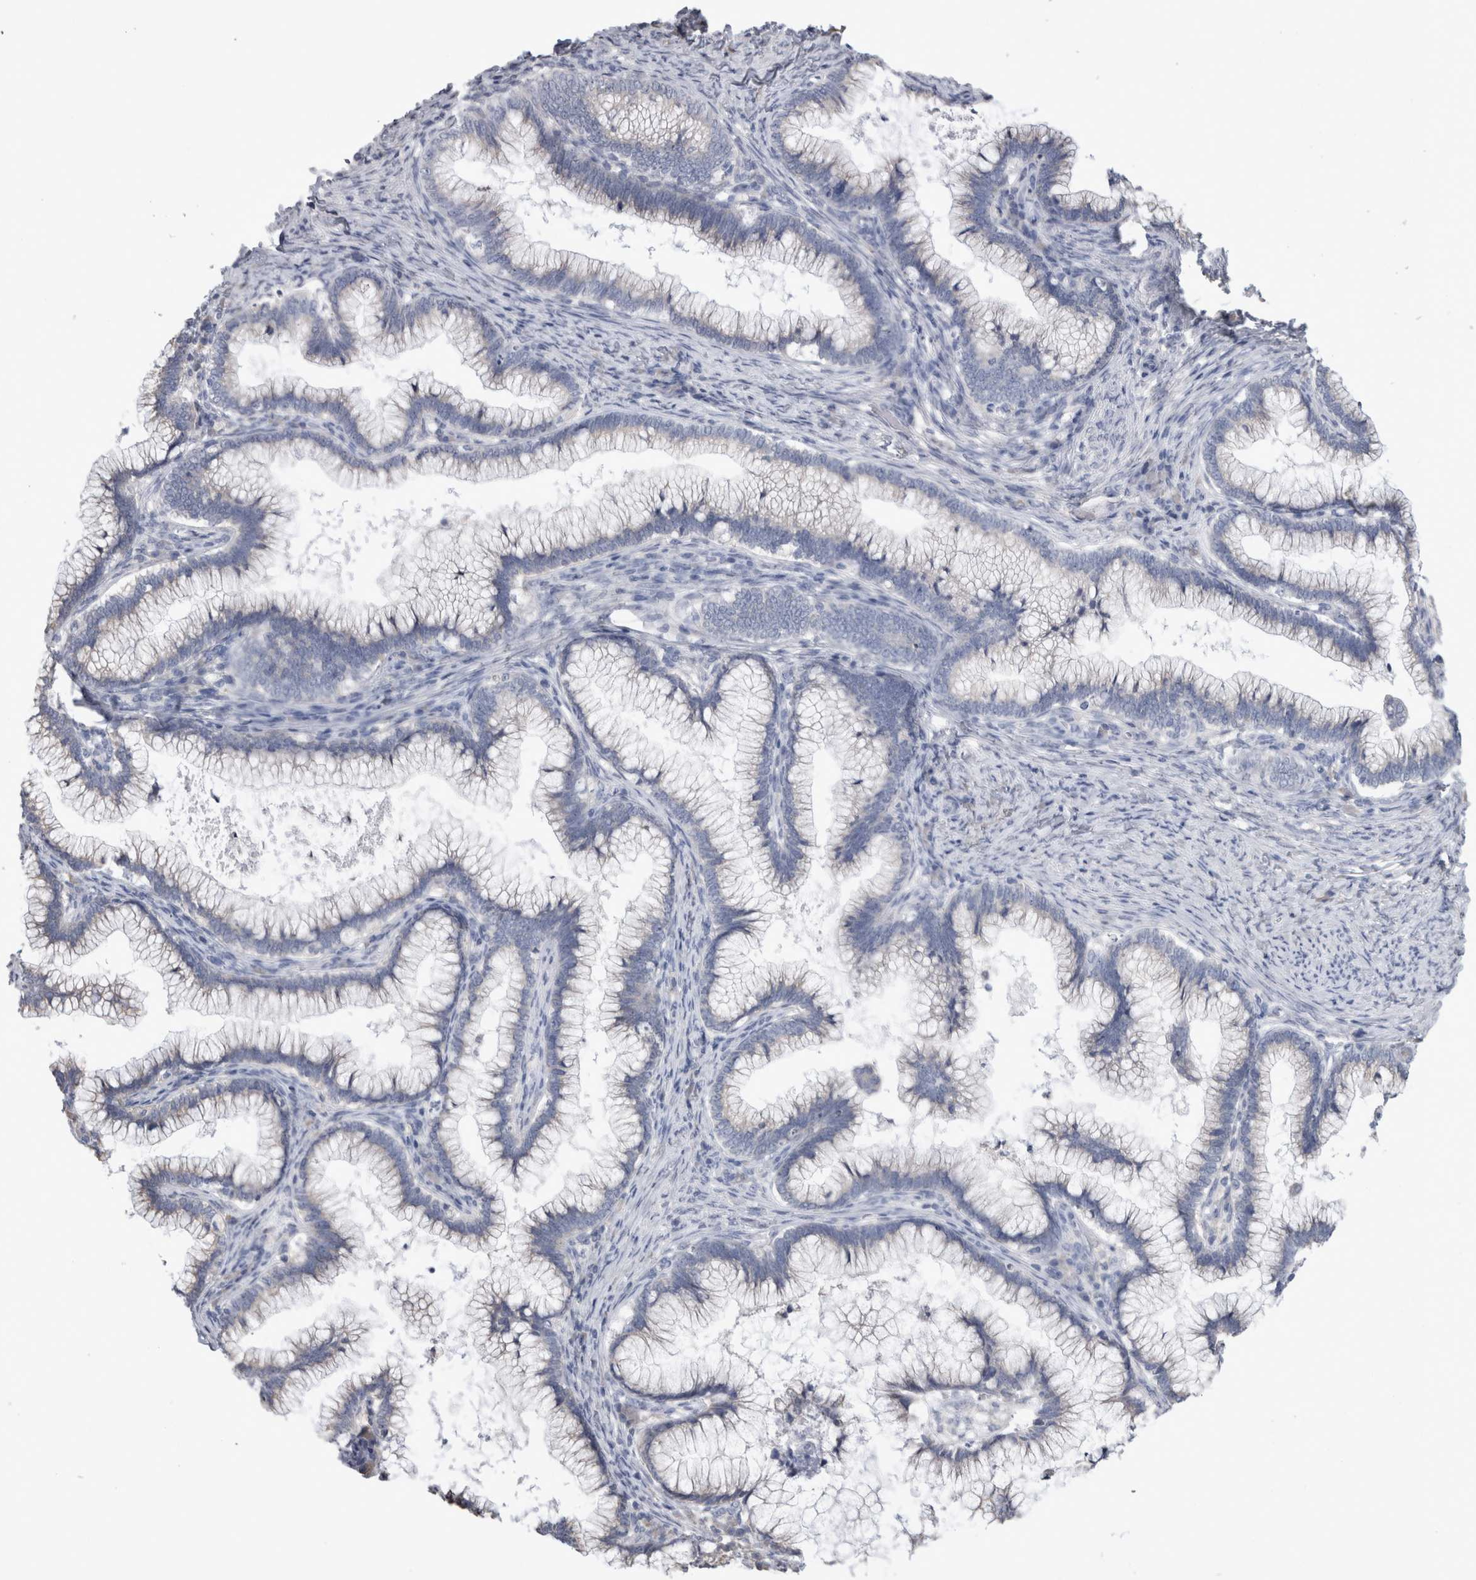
{"staining": {"intensity": "negative", "quantity": "none", "location": "none"}, "tissue": "cervical cancer", "cell_type": "Tumor cells", "image_type": "cancer", "snomed": [{"axis": "morphology", "description": "Adenocarcinoma, NOS"}, {"axis": "topography", "description": "Cervix"}], "caption": "Protein analysis of cervical adenocarcinoma reveals no significant positivity in tumor cells. The staining is performed using DAB (3,3'-diaminobenzidine) brown chromogen with nuclei counter-stained in using hematoxylin.", "gene": "SMAP2", "patient": {"sex": "female", "age": 36}}